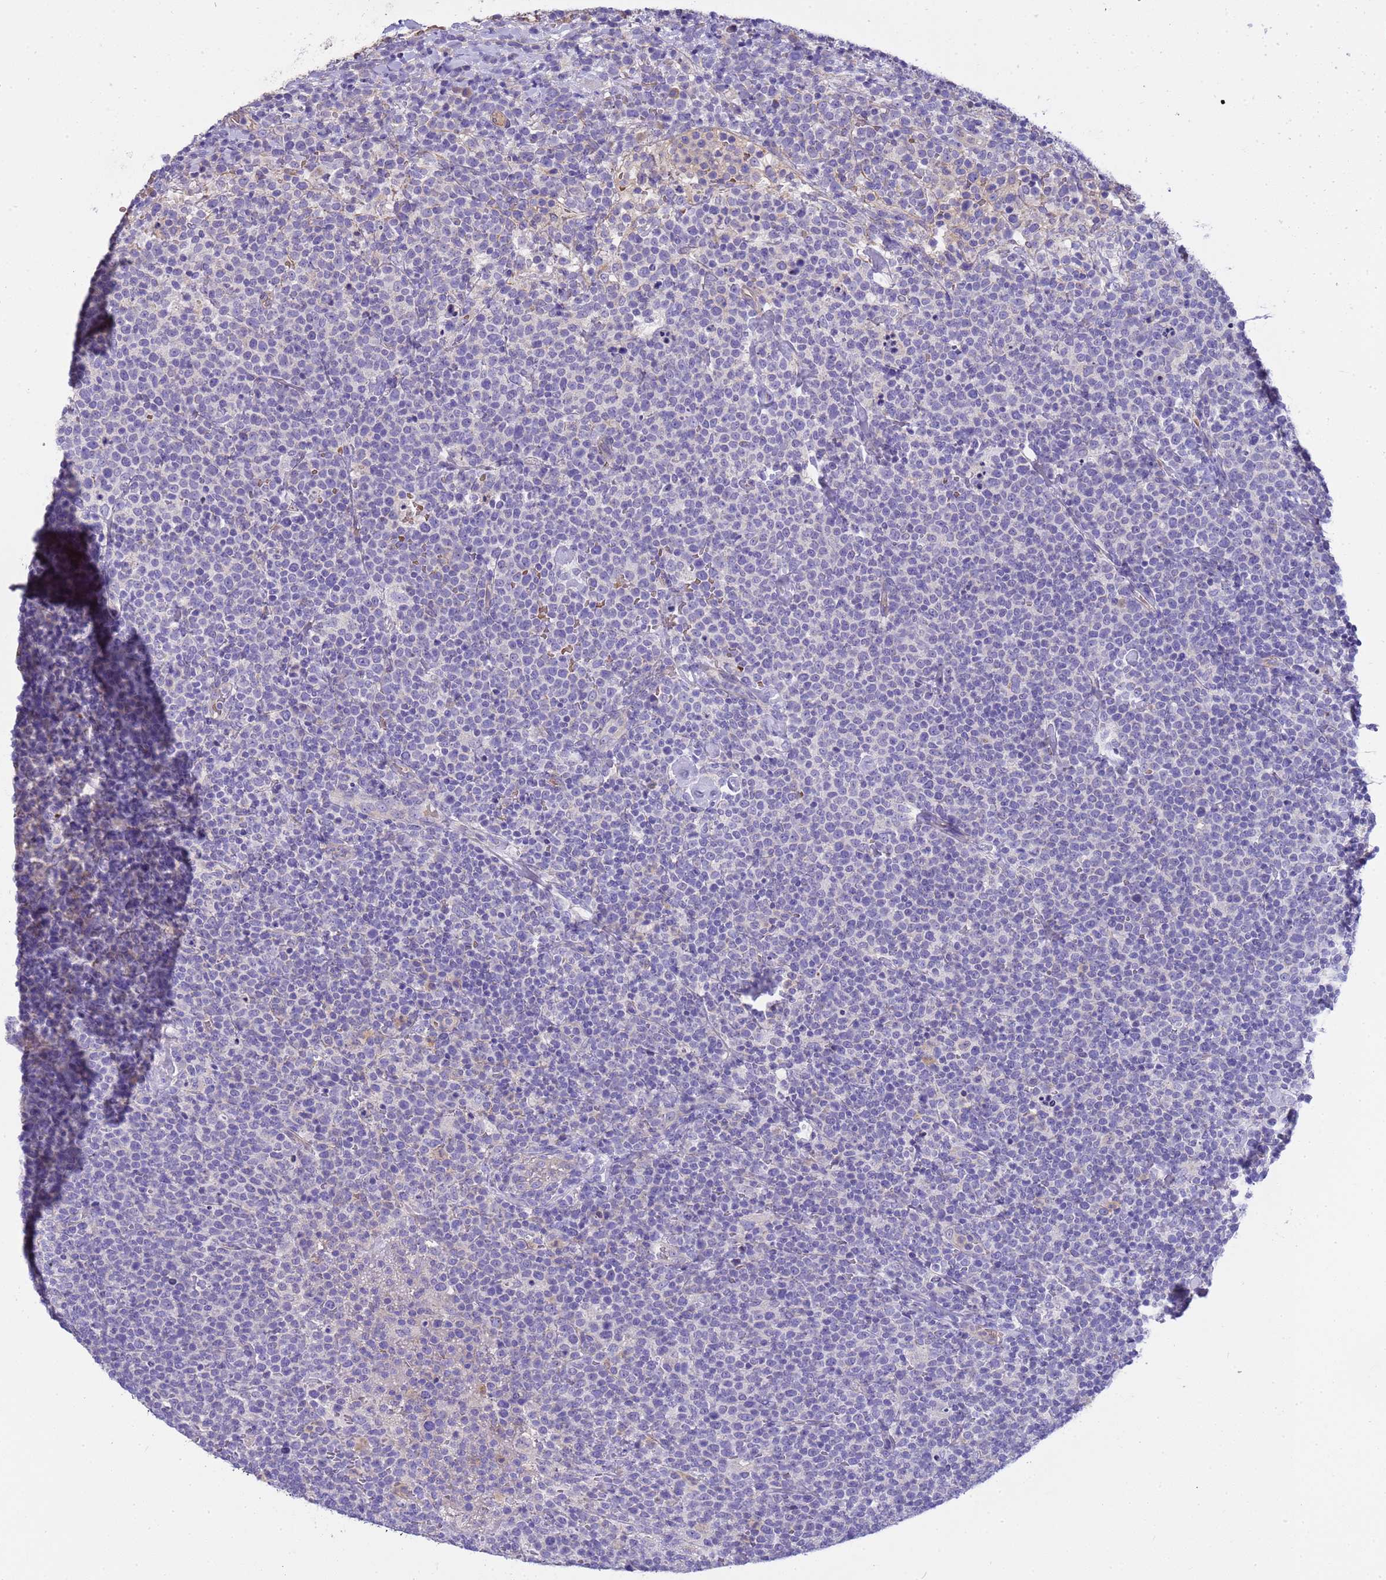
{"staining": {"intensity": "negative", "quantity": "none", "location": "none"}, "tissue": "lymphoma", "cell_type": "Tumor cells", "image_type": "cancer", "snomed": [{"axis": "morphology", "description": "Malignant lymphoma, non-Hodgkin's type, High grade"}, {"axis": "topography", "description": "Lymph node"}], "caption": "Immunohistochemistry image of neoplastic tissue: human lymphoma stained with DAB (3,3'-diaminobenzidine) reveals no significant protein expression in tumor cells. Nuclei are stained in blue.", "gene": "RIPPLY2", "patient": {"sex": "male", "age": 61}}